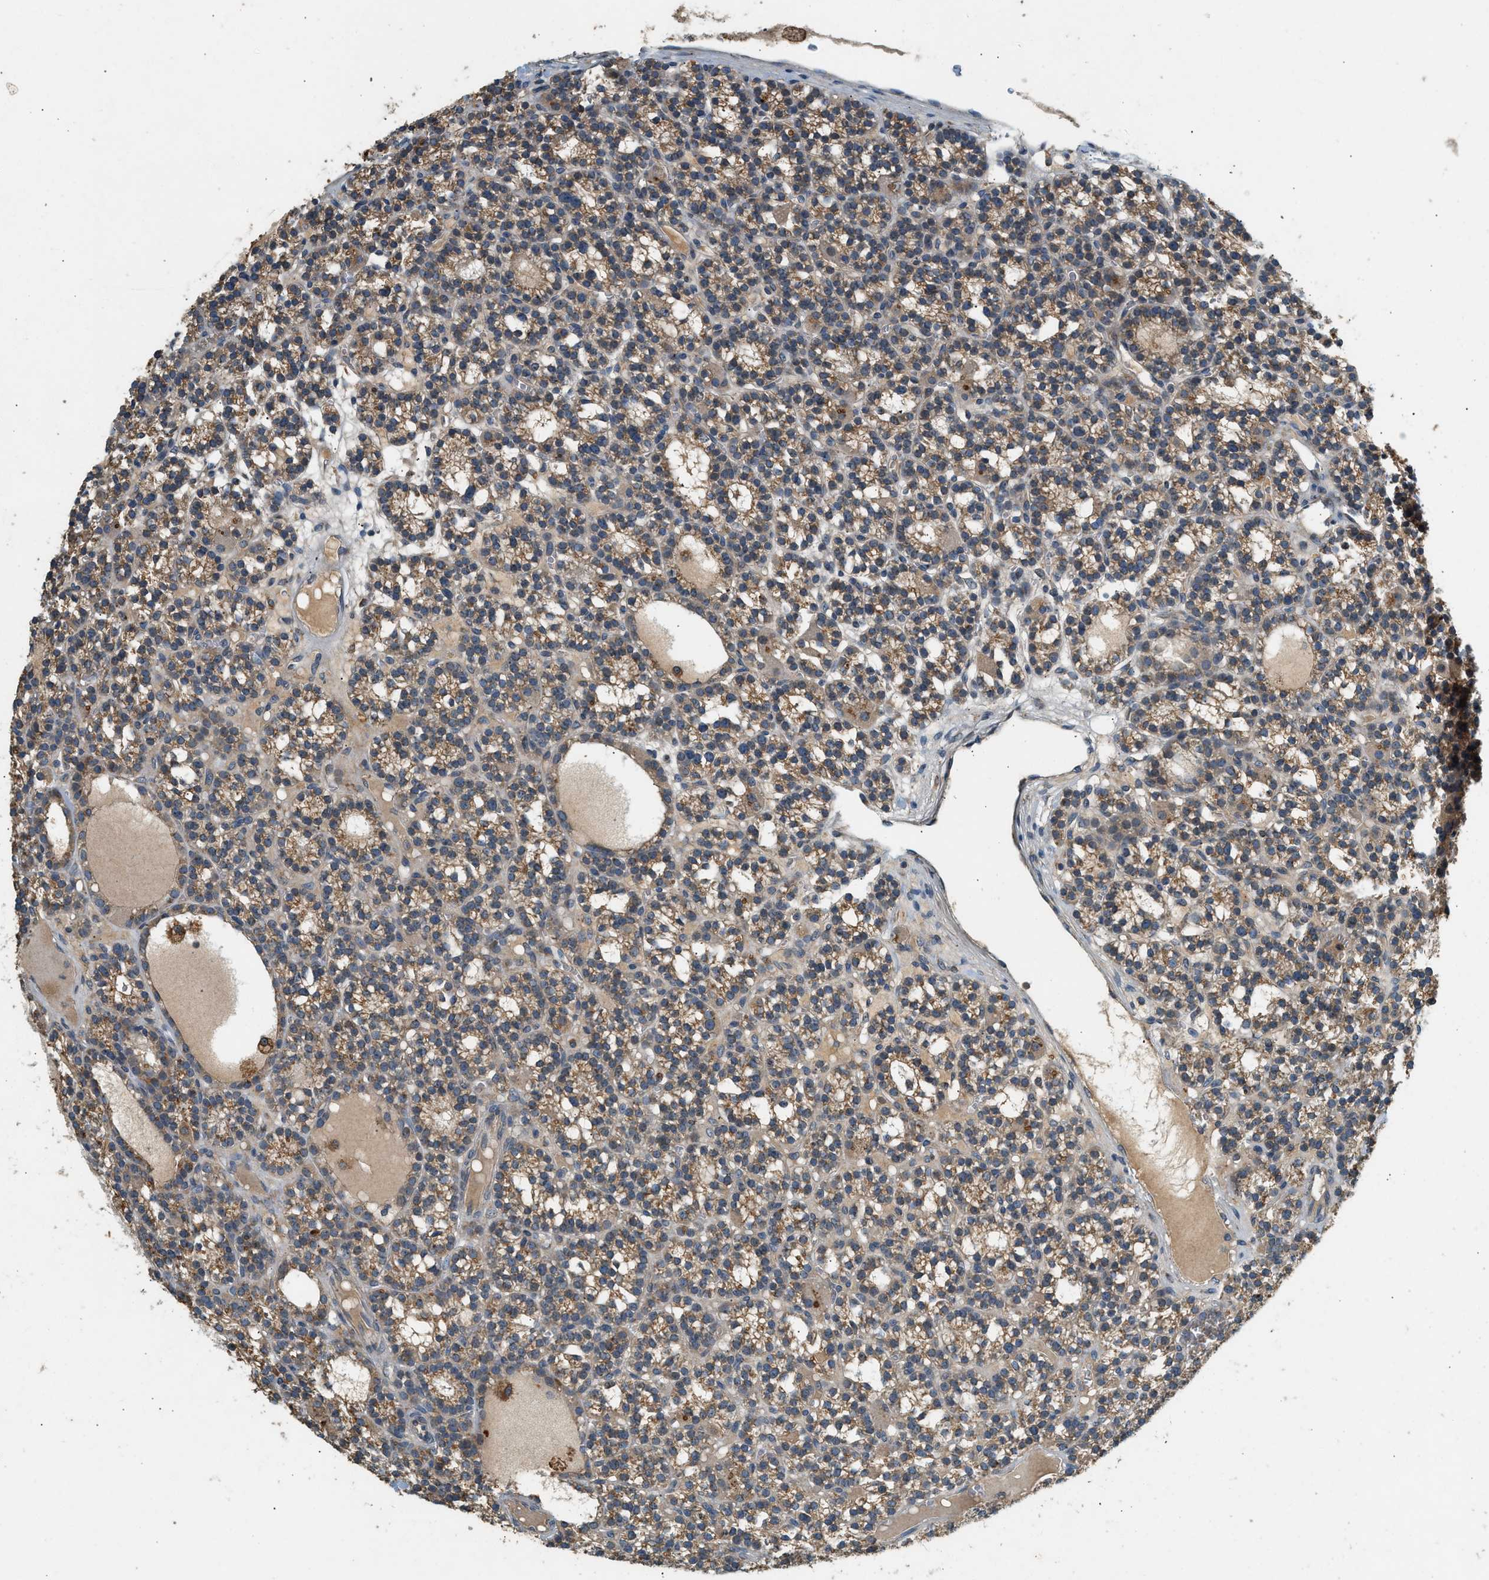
{"staining": {"intensity": "moderate", "quantity": ">75%", "location": "cytoplasmic/membranous"}, "tissue": "parathyroid gland", "cell_type": "Glandular cells", "image_type": "normal", "snomed": [{"axis": "morphology", "description": "Normal tissue, NOS"}, {"axis": "morphology", "description": "Adenoma, NOS"}, {"axis": "topography", "description": "Parathyroid gland"}], "caption": "The immunohistochemical stain labels moderate cytoplasmic/membranous expression in glandular cells of benign parathyroid gland.", "gene": "CTSB", "patient": {"sex": "female", "age": 58}}